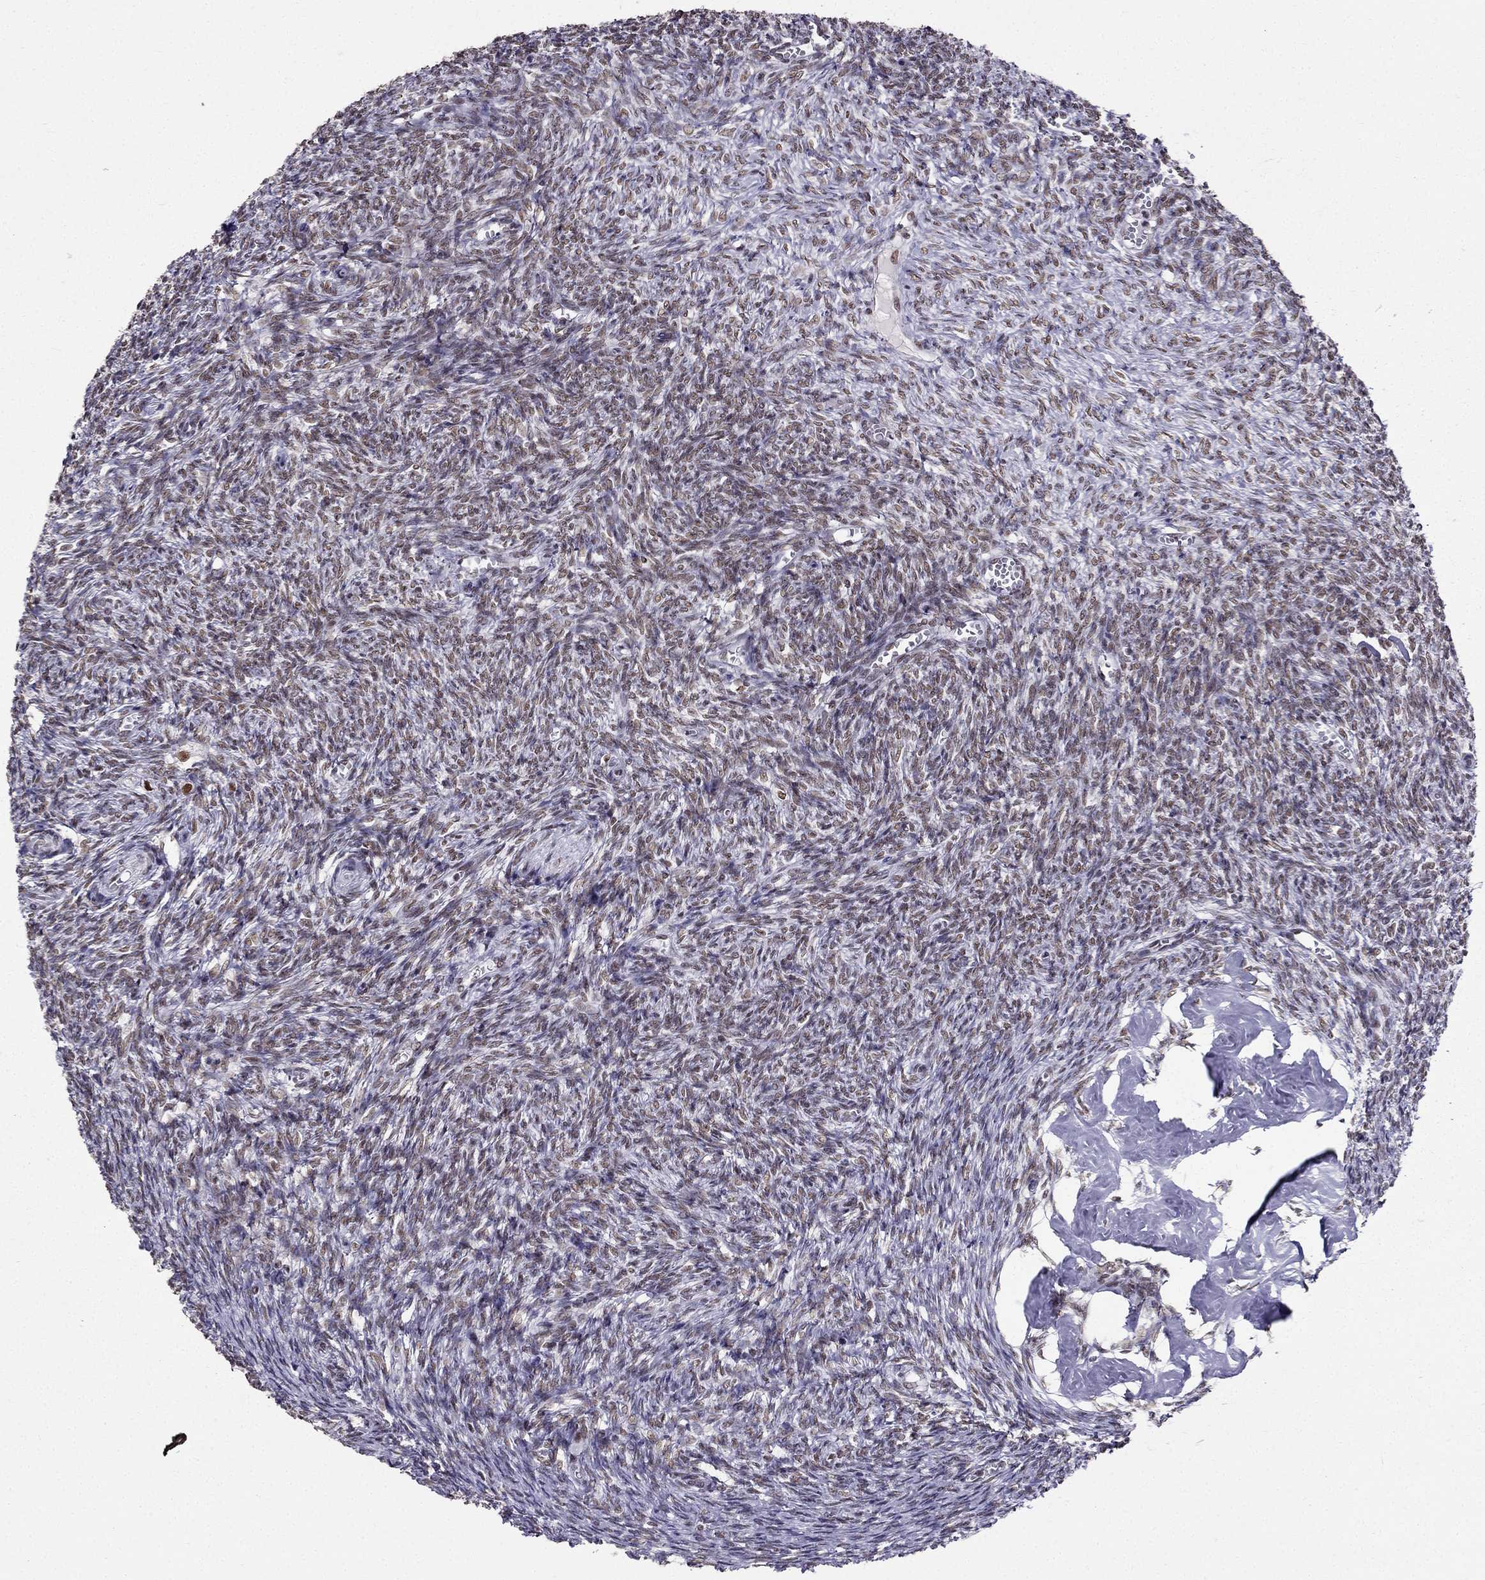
{"staining": {"intensity": "moderate", "quantity": "25%-75%", "location": "nuclear"}, "tissue": "ovary", "cell_type": "Follicle cells", "image_type": "normal", "snomed": [{"axis": "morphology", "description": "Normal tissue, NOS"}, {"axis": "topography", "description": "Ovary"}], "caption": "Ovary stained for a protein (brown) shows moderate nuclear positive staining in about 25%-75% of follicle cells.", "gene": "ZNF420", "patient": {"sex": "female", "age": 43}}